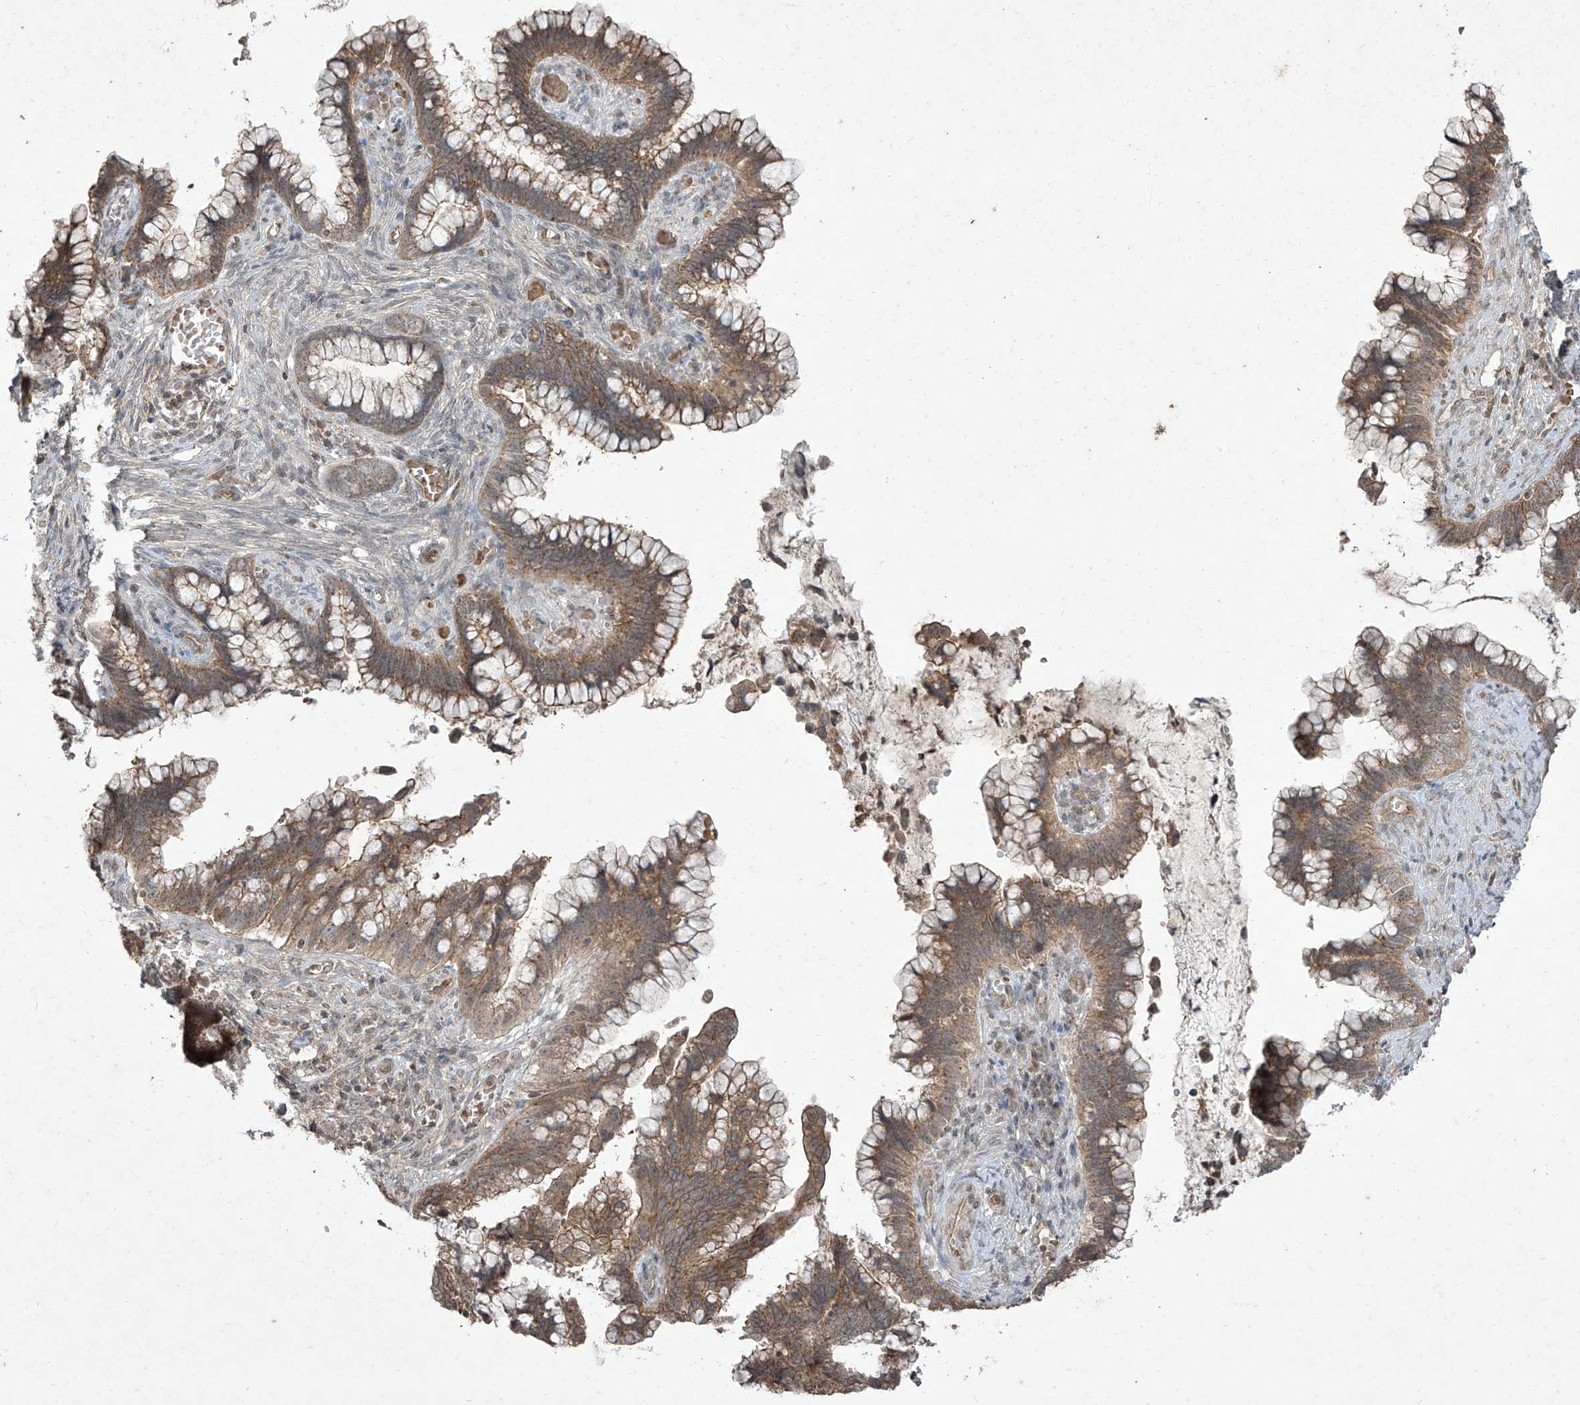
{"staining": {"intensity": "moderate", "quantity": ">75%", "location": "cytoplasmic/membranous"}, "tissue": "cervical cancer", "cell_type": "Tumor cells", "image_type": "cancer", "snomed": [{"axis": "morphology", "description": "Adenocarcinoma, NOS"}, {"axis": "topography", "description": "Cervix"}], "caption": "Moderate cytoplasmic/membranous expression for a protein is seen in approximately >75% of tumor cells of cervical adenocarcinoma using IHC.", "gene": "MATN2", "patient": {"sex": "female", "age": 44}}